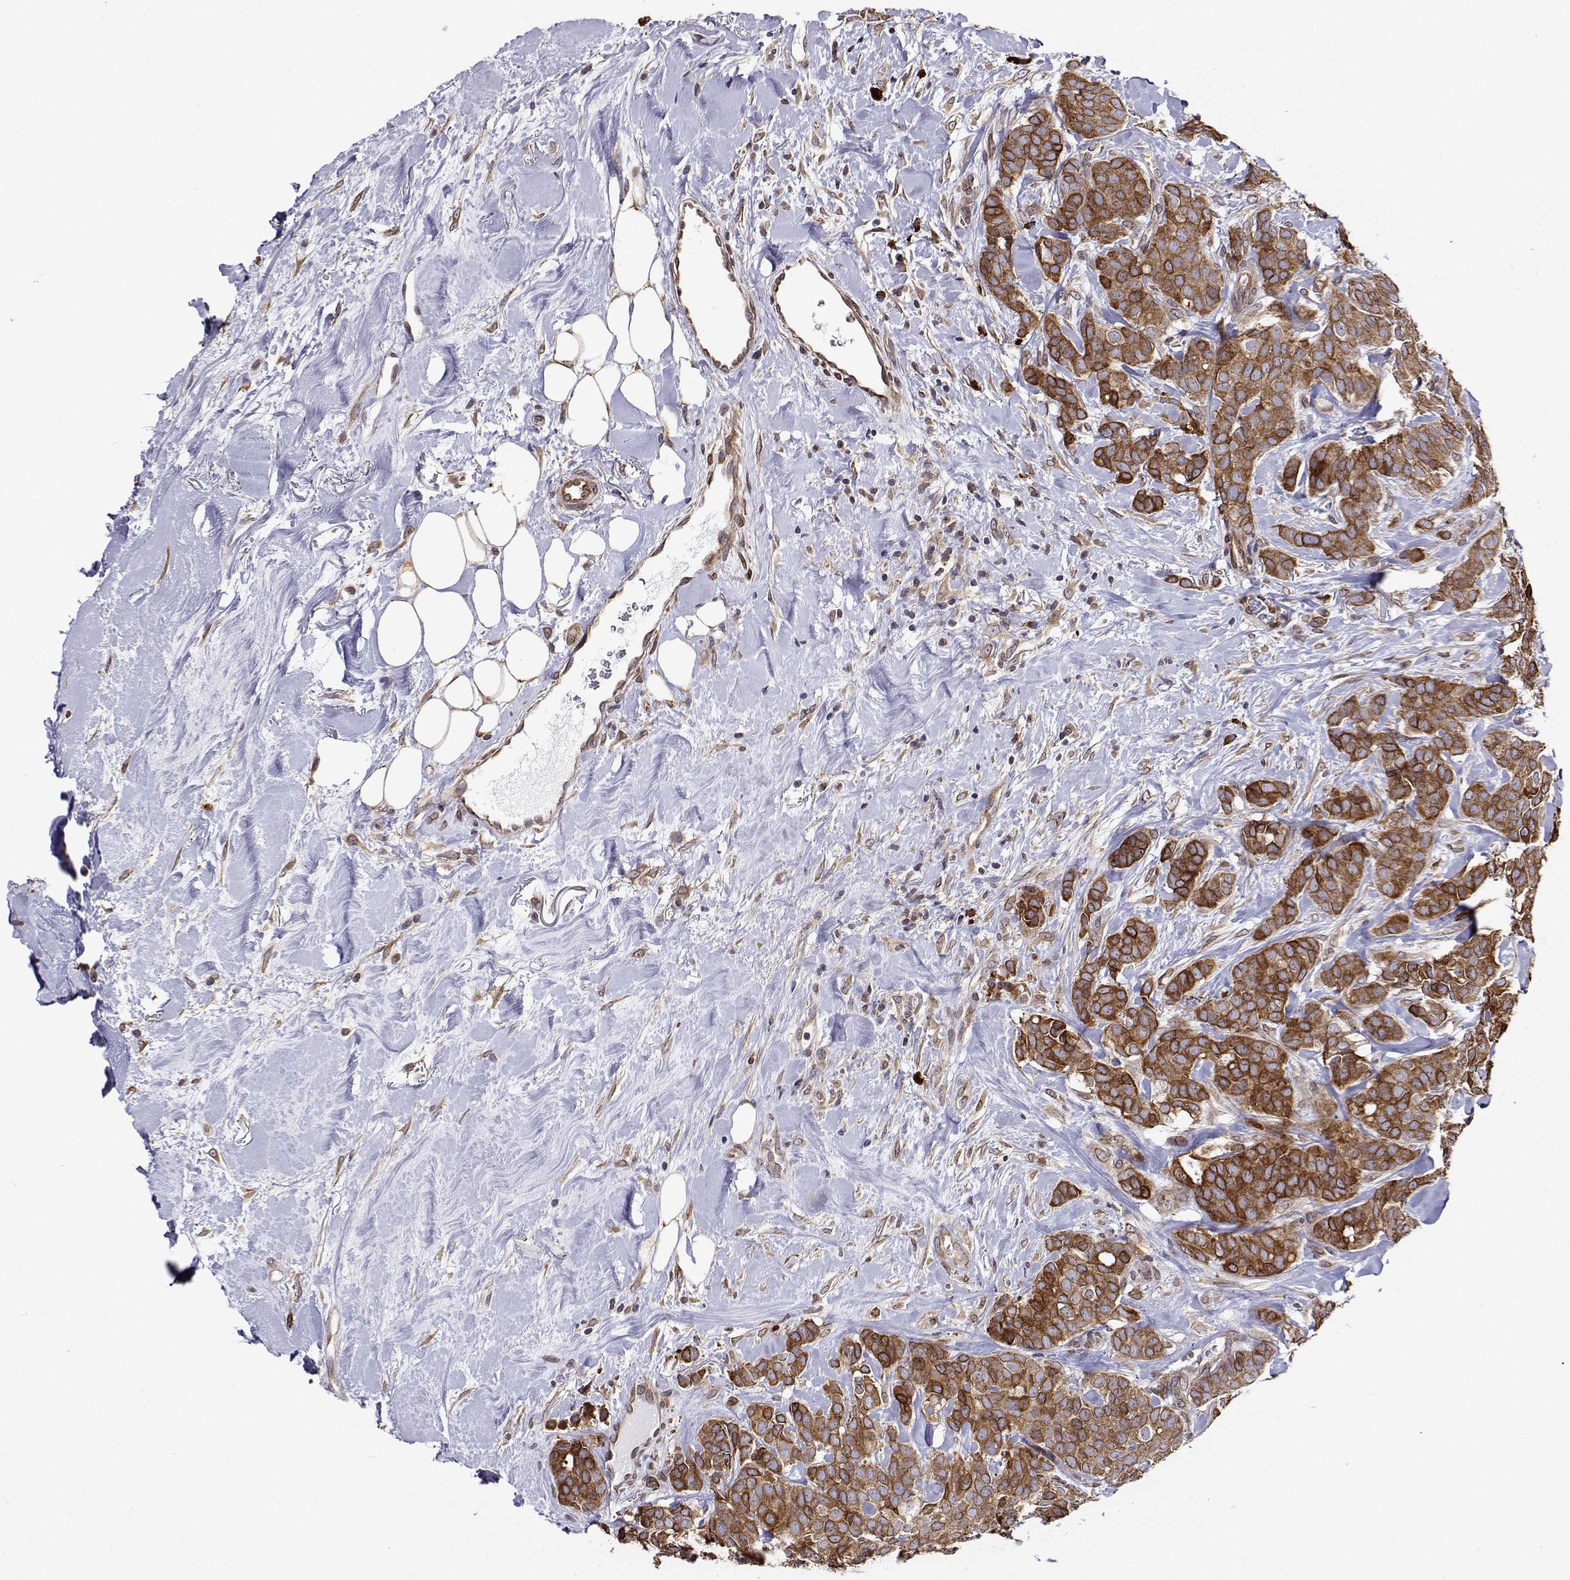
{"staining": {"intensity": "moderate", "quantity": ">75%", "location": "cytoplasmic/membranous"}, "tissue": "breast cancer", "cell_type": "Tumor cells", "image_type": "cancer", "snomed": [{"axis": "morphology", "description": "Duct carcinoma"}, {"axis": "topography", "description": "Breast"}], "caption": "Protein expression analysis of human breast cancer (infiltrating ductal carcinoma) reveals moderate cytoplasmic/membranous positivity in approximately >75% of tumor cells.", "gene": "PGRMC2", "patient": {"sex": "female", "age": 84}}